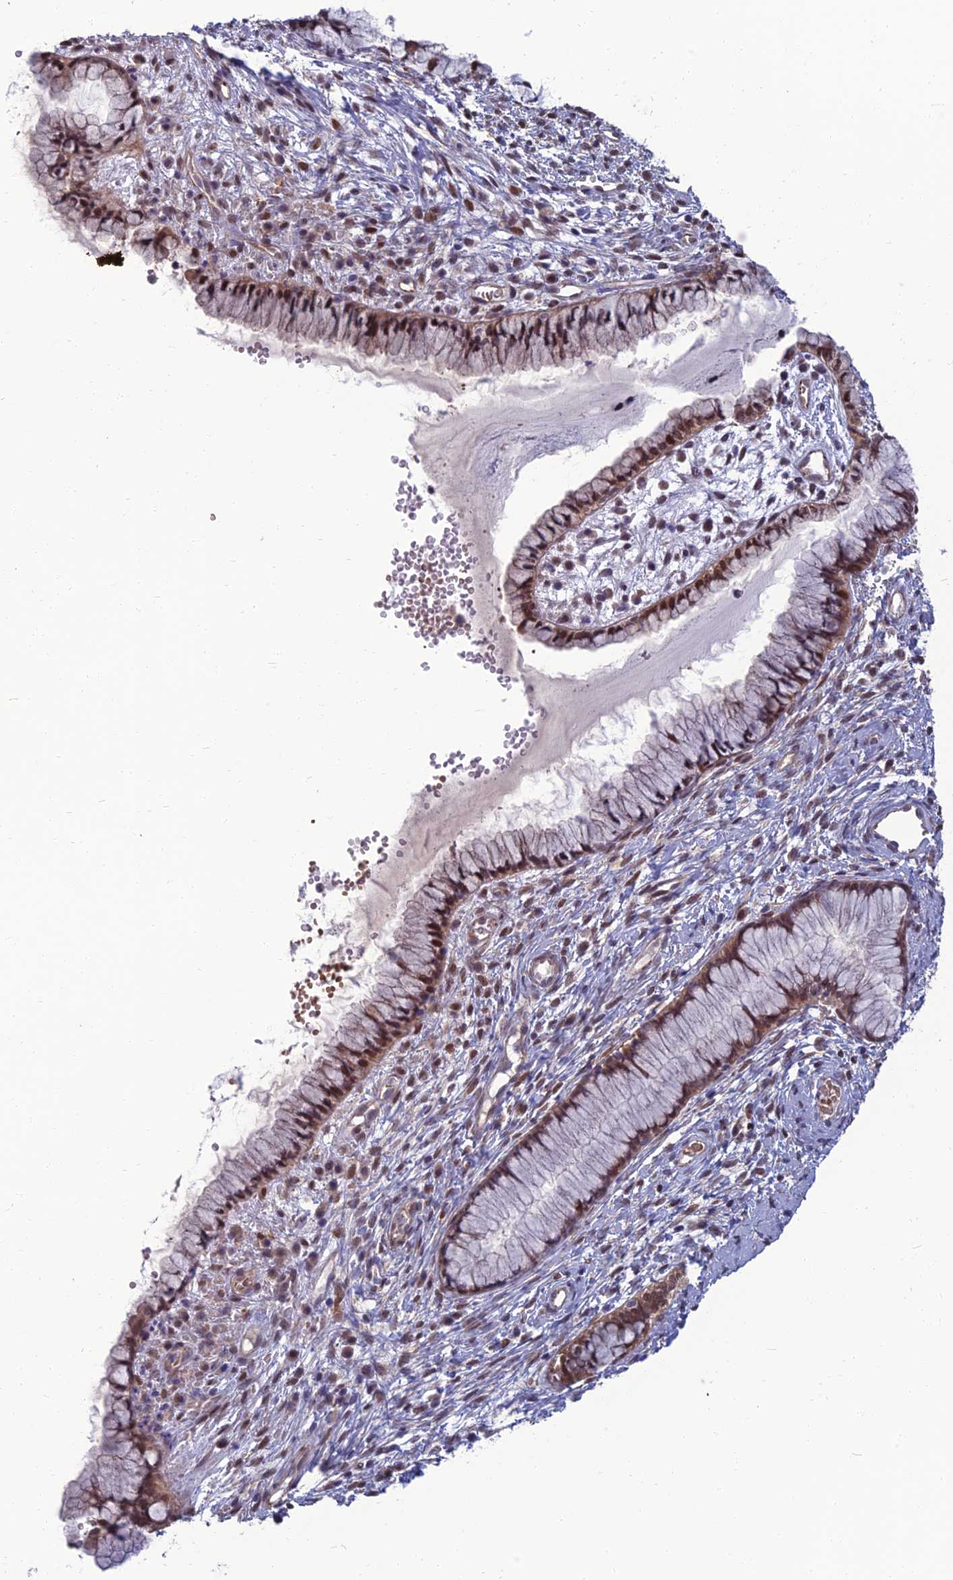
{"staining": {"intensity": "moderate", "quantity": ">75%", "location": "nuclear"}, "tissue": "cervix", "cell_type": "Glandular cells", "image_type": "normal", "snomed": [{"axis": "morphology", "description": "Normal tissue, NOS"}, {"axis": "topography", "description": "Cervix"}], "caption": "A photomicrograph of human cervix stained for a protein shows moderate nuclear brown staining in glandular cells.", "gene": "NR4A3", "patient": {"sex": "female", "age": 42}}